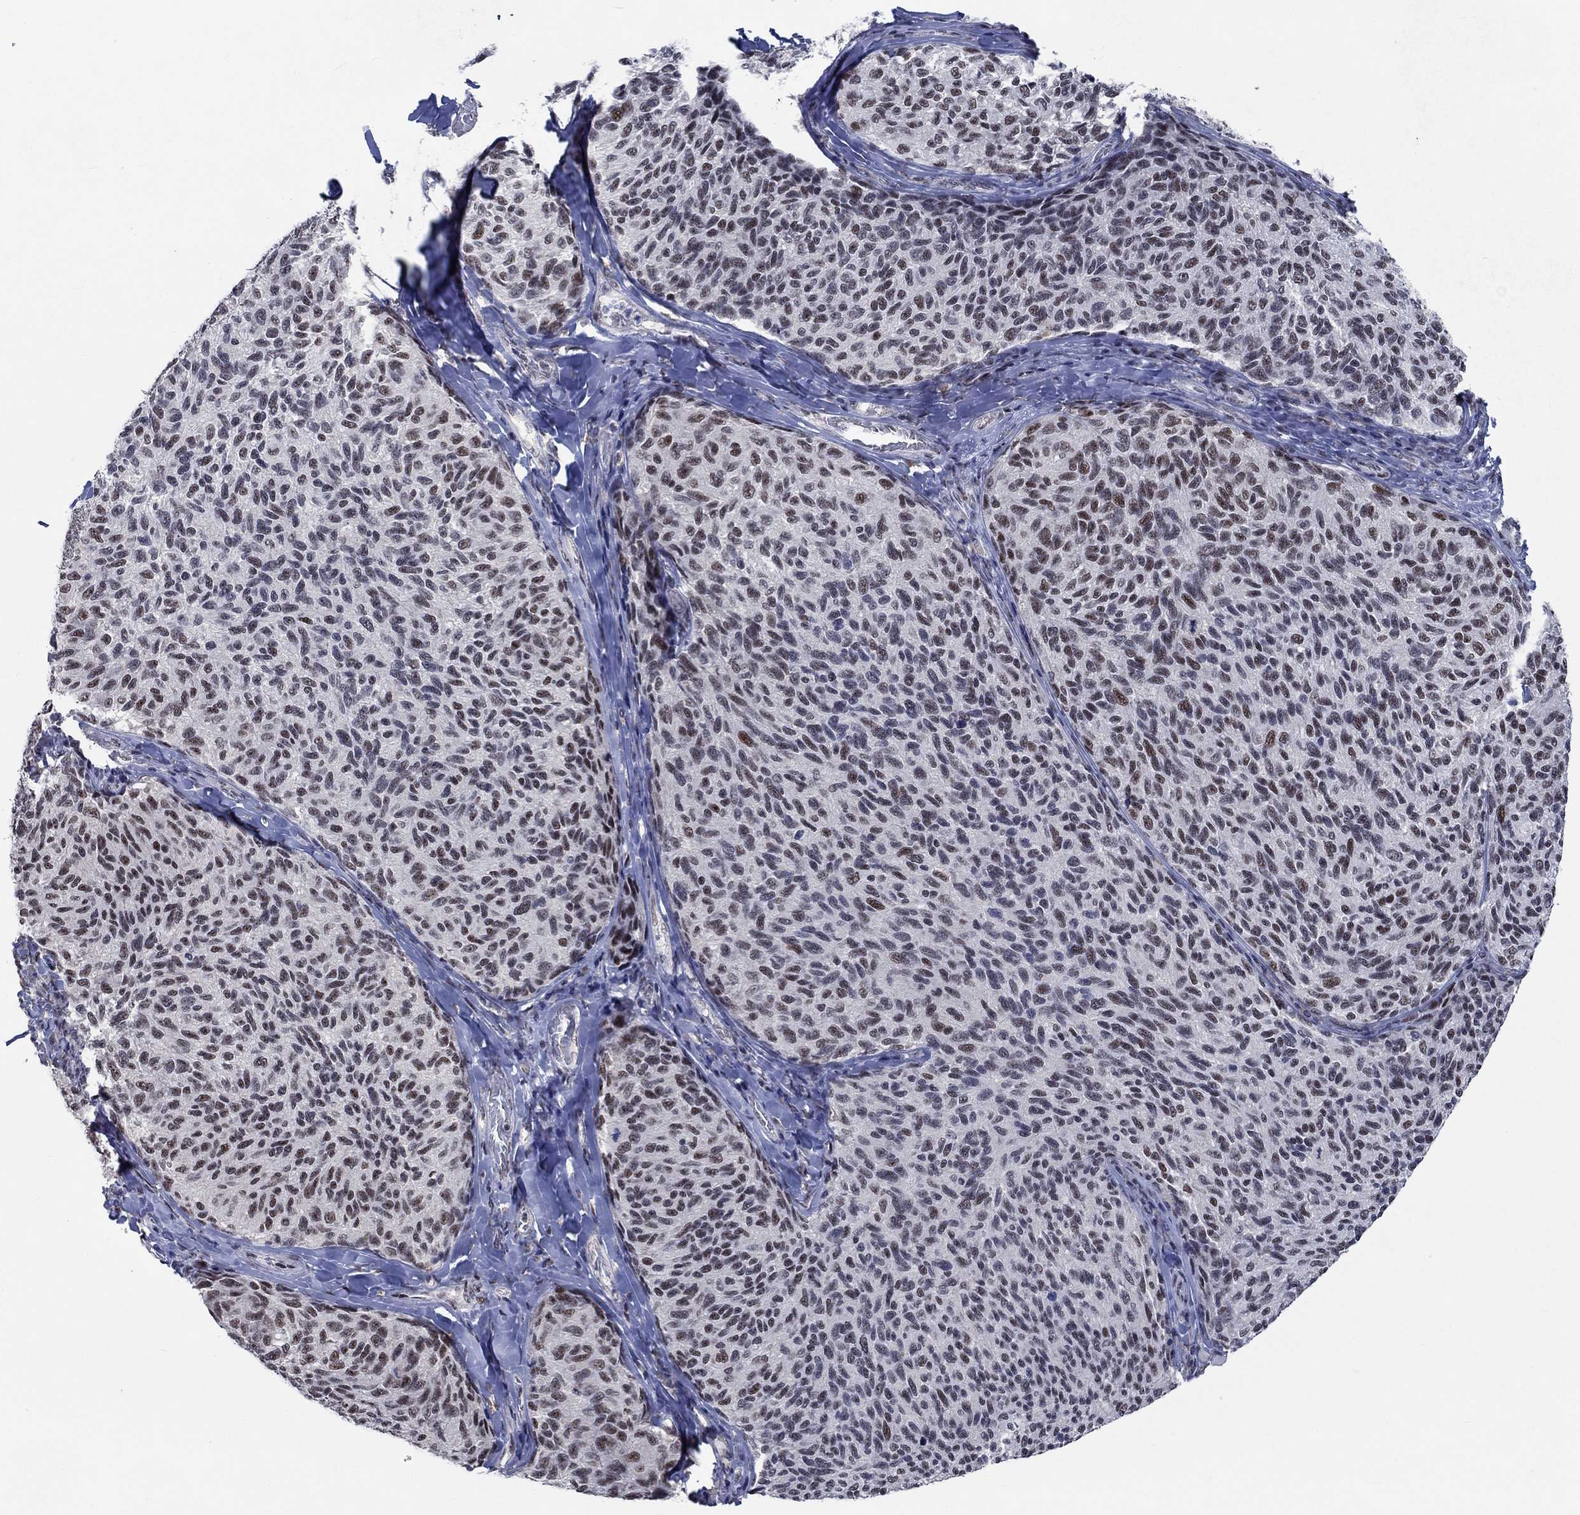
{"staining": {"intensity": "weak", "quantity": "25%-75%", "location": "nuclear"}, "tissue": "melanoma", "cell_type": "Tumor cells", "image_type": "cancer", "snomed": [{"axis": "morphology", "description": "Malignant melanoma, NOS"}, {"axis": "topography", "description": "Skin"}], "caption": "Melanoma was stained to show a protein in brown. There is low levels of weak nuclear expression in about 25%-75% of tumor cells.", "gene": "HTN1", "patient": {"sex": "female", "age": 73}}